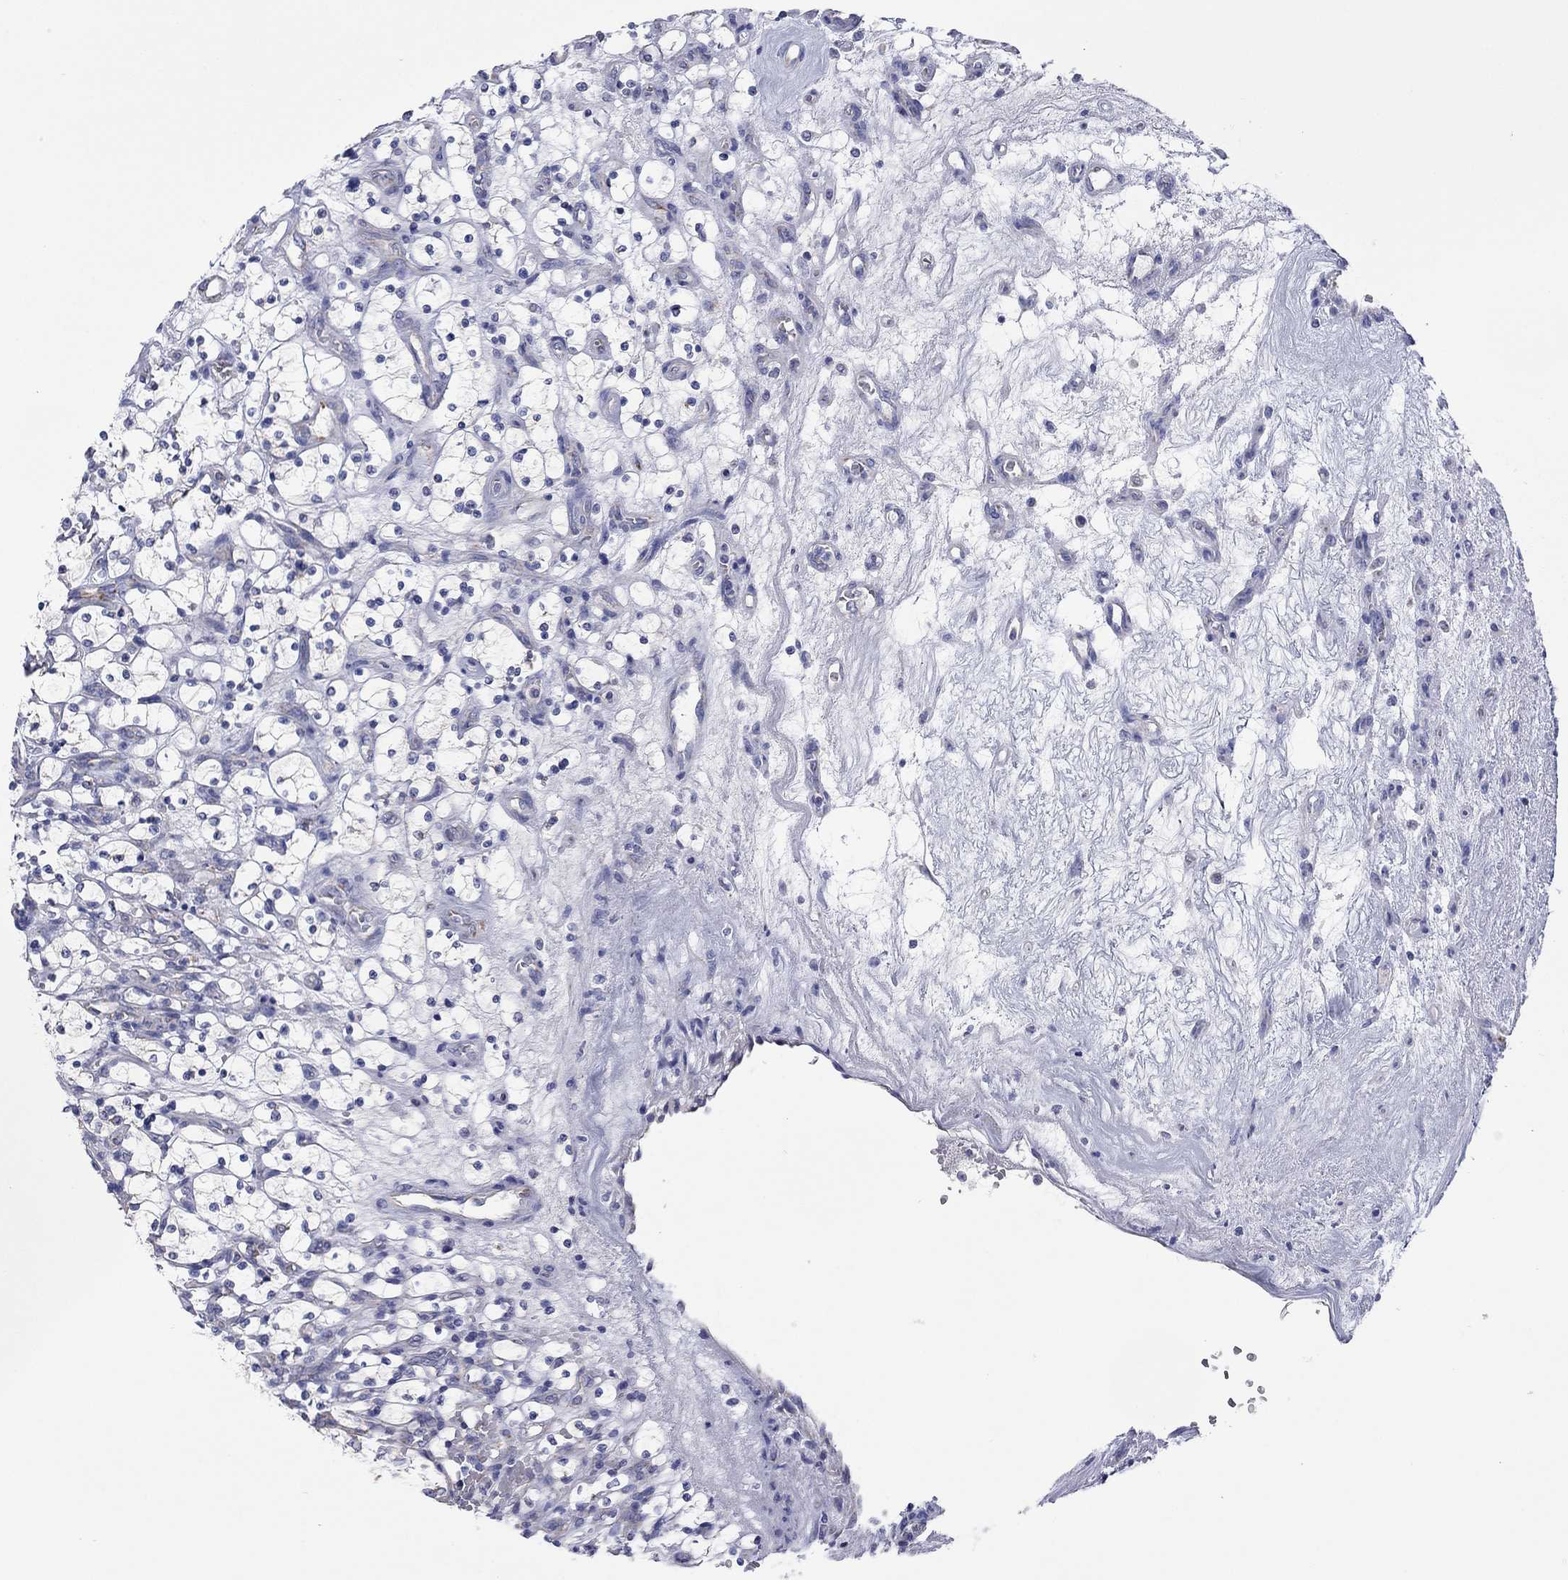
{"staining": {"intensity": "negative", "quantity": "none", "location": "none"}, "tissue": "renal cancer", "cell_type": "Tumor cells", "image_type": "cancer", "snomed": [{"axis": "morphology", "description": "Adenocarcinoma, NOS"}, {"axis": "topography", "description": "Kidney"}], "caption": "Immunohistochemistry image of neoplastic tissue: renal cancer stained with DAB reveals no significant protein staining in tumor cells.", "gene": "MGST3", "patient": {"sex": "female", "age": 69}}